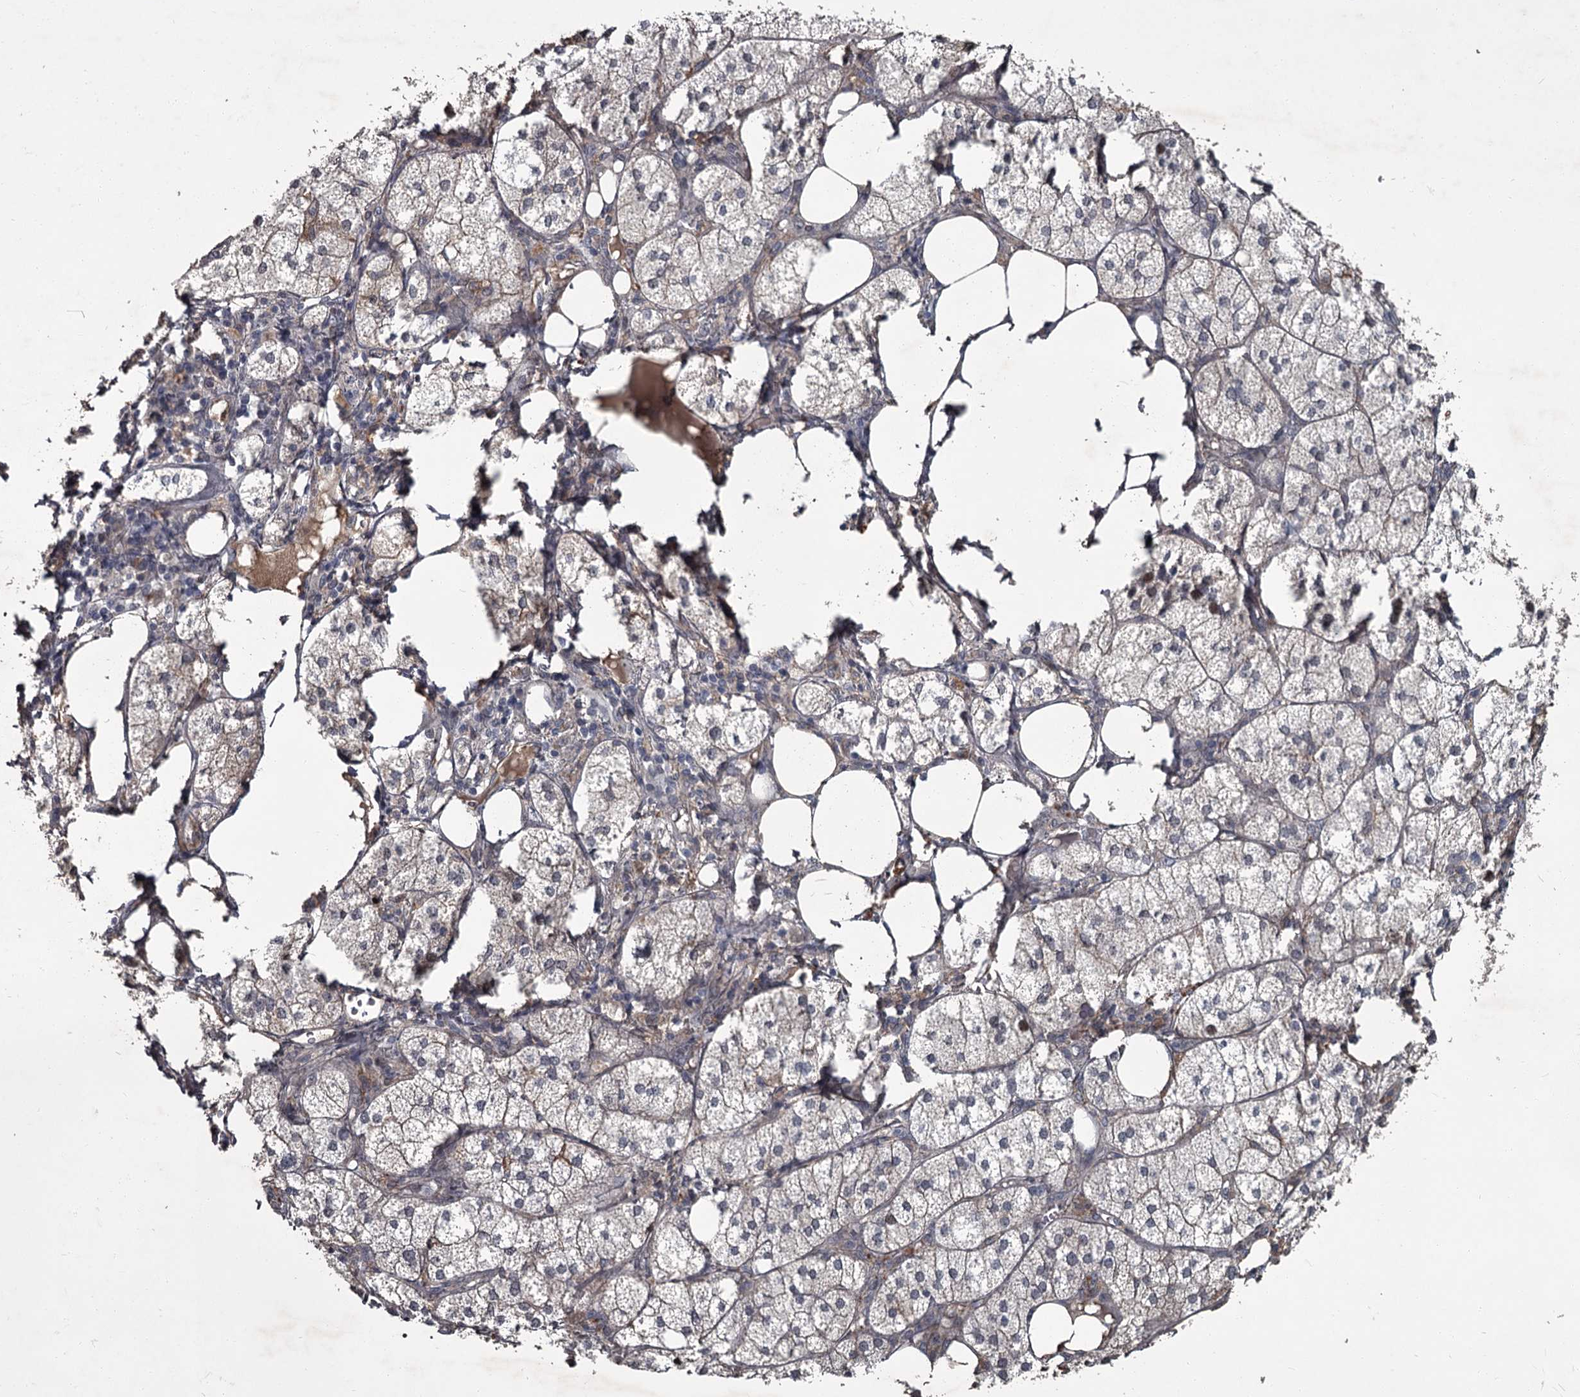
{"staining": {"intensity": "moderate", "quantity": "<25%", "location": "cytoplasmic/membranous"}, "tissue": "adrenal gland", "cell_type": "Glandular cells", "image_type": "normal", "snomed": [{"axis": "morphology", "description": "Normal tissue, NOS"}, {"axis": "topography", "description": "Adrenal gland"}], "caption": "Protein staining demonstrates moderate cytoplasmic/membranous staining in about <25% of glandular cells in unremarkable adrenal gland. (DAB (3,3'-diaminobenzidine) IHC with brightfield microscopy, high magnification).", "gene": "FLVCR2", "patient": {"sex": "female", "age": 61}}